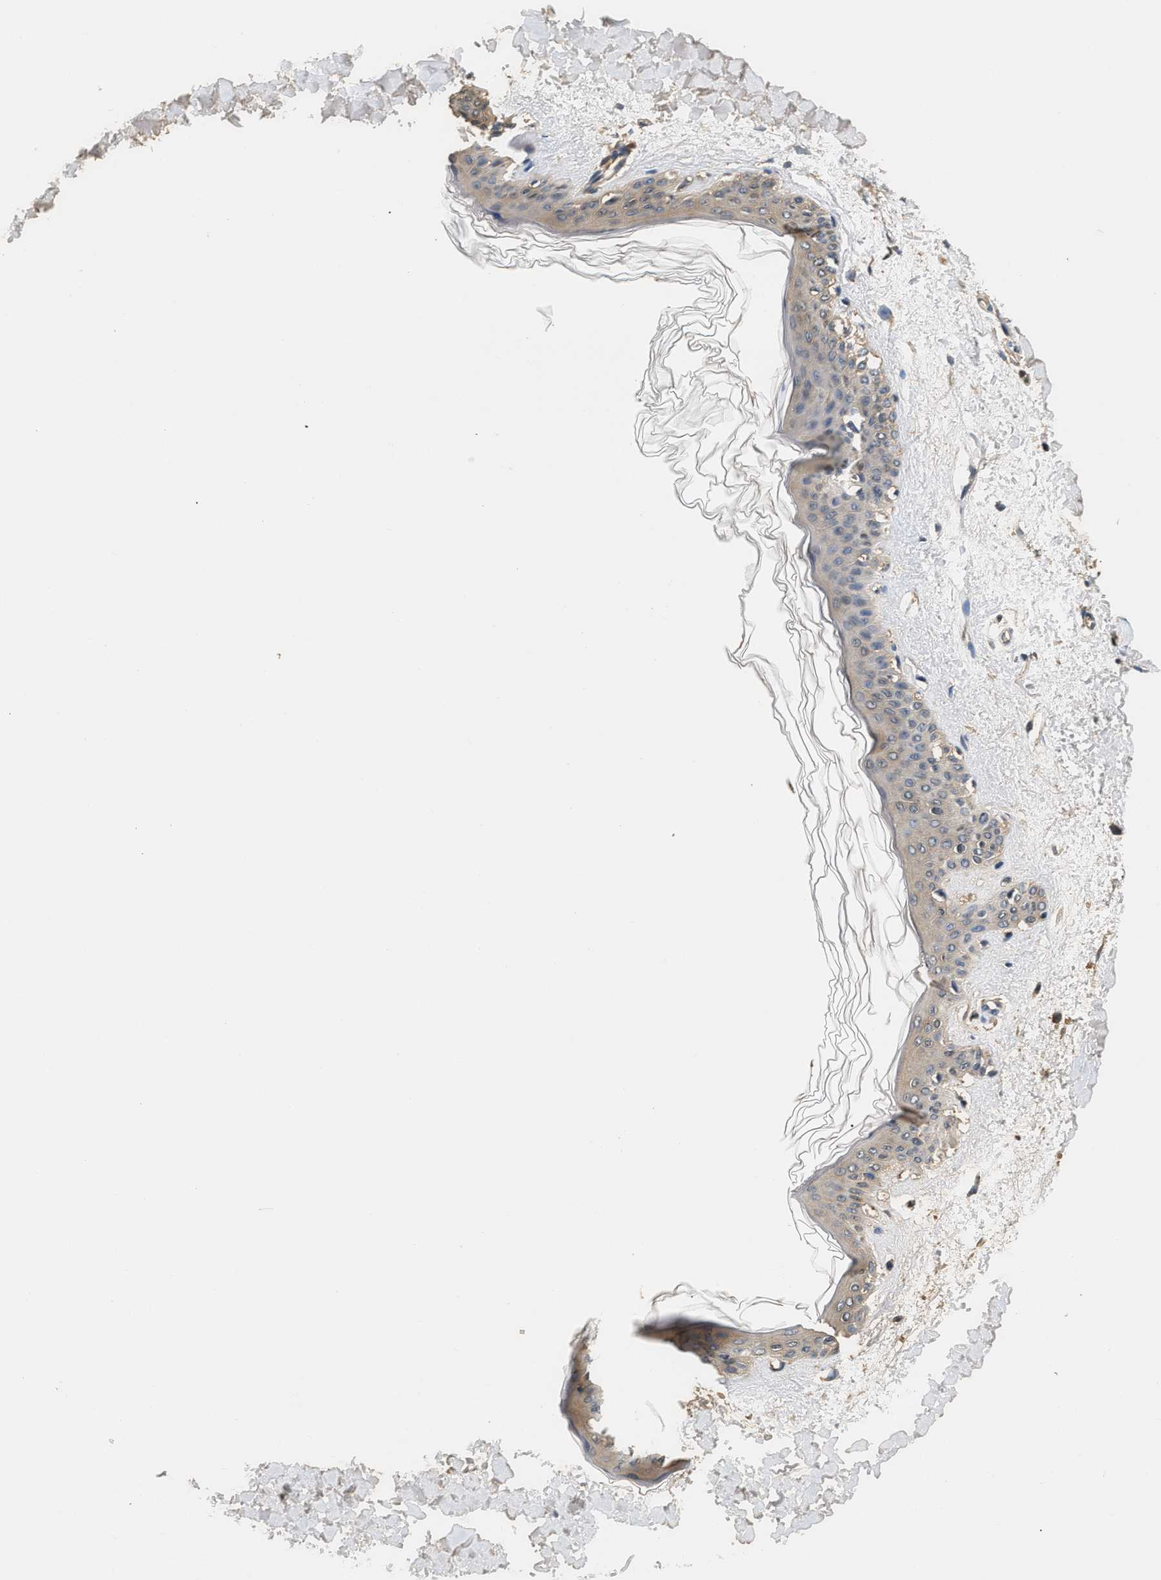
{"staining": {"intensity": "weak", "quantity": ">75%", "location": "cytoplasmic/membranous"}, "tissue": "skin", "cell_type": "Fibroblasts", "image_type": "normal", "snomed": [{"axis": "morphology", "description": "Normal tissue, NOS"}, {"axis": "topography", "description": "Skin"}], "caption": "Approximately >75% of fibroblasts in unremarkable human skin demonstrate weak cytoplasmic/membranous protein expression as visualized by brown immunohistochemical staining.", "gene": "GPI", "patient": {"sex": "female", "age": 17}}